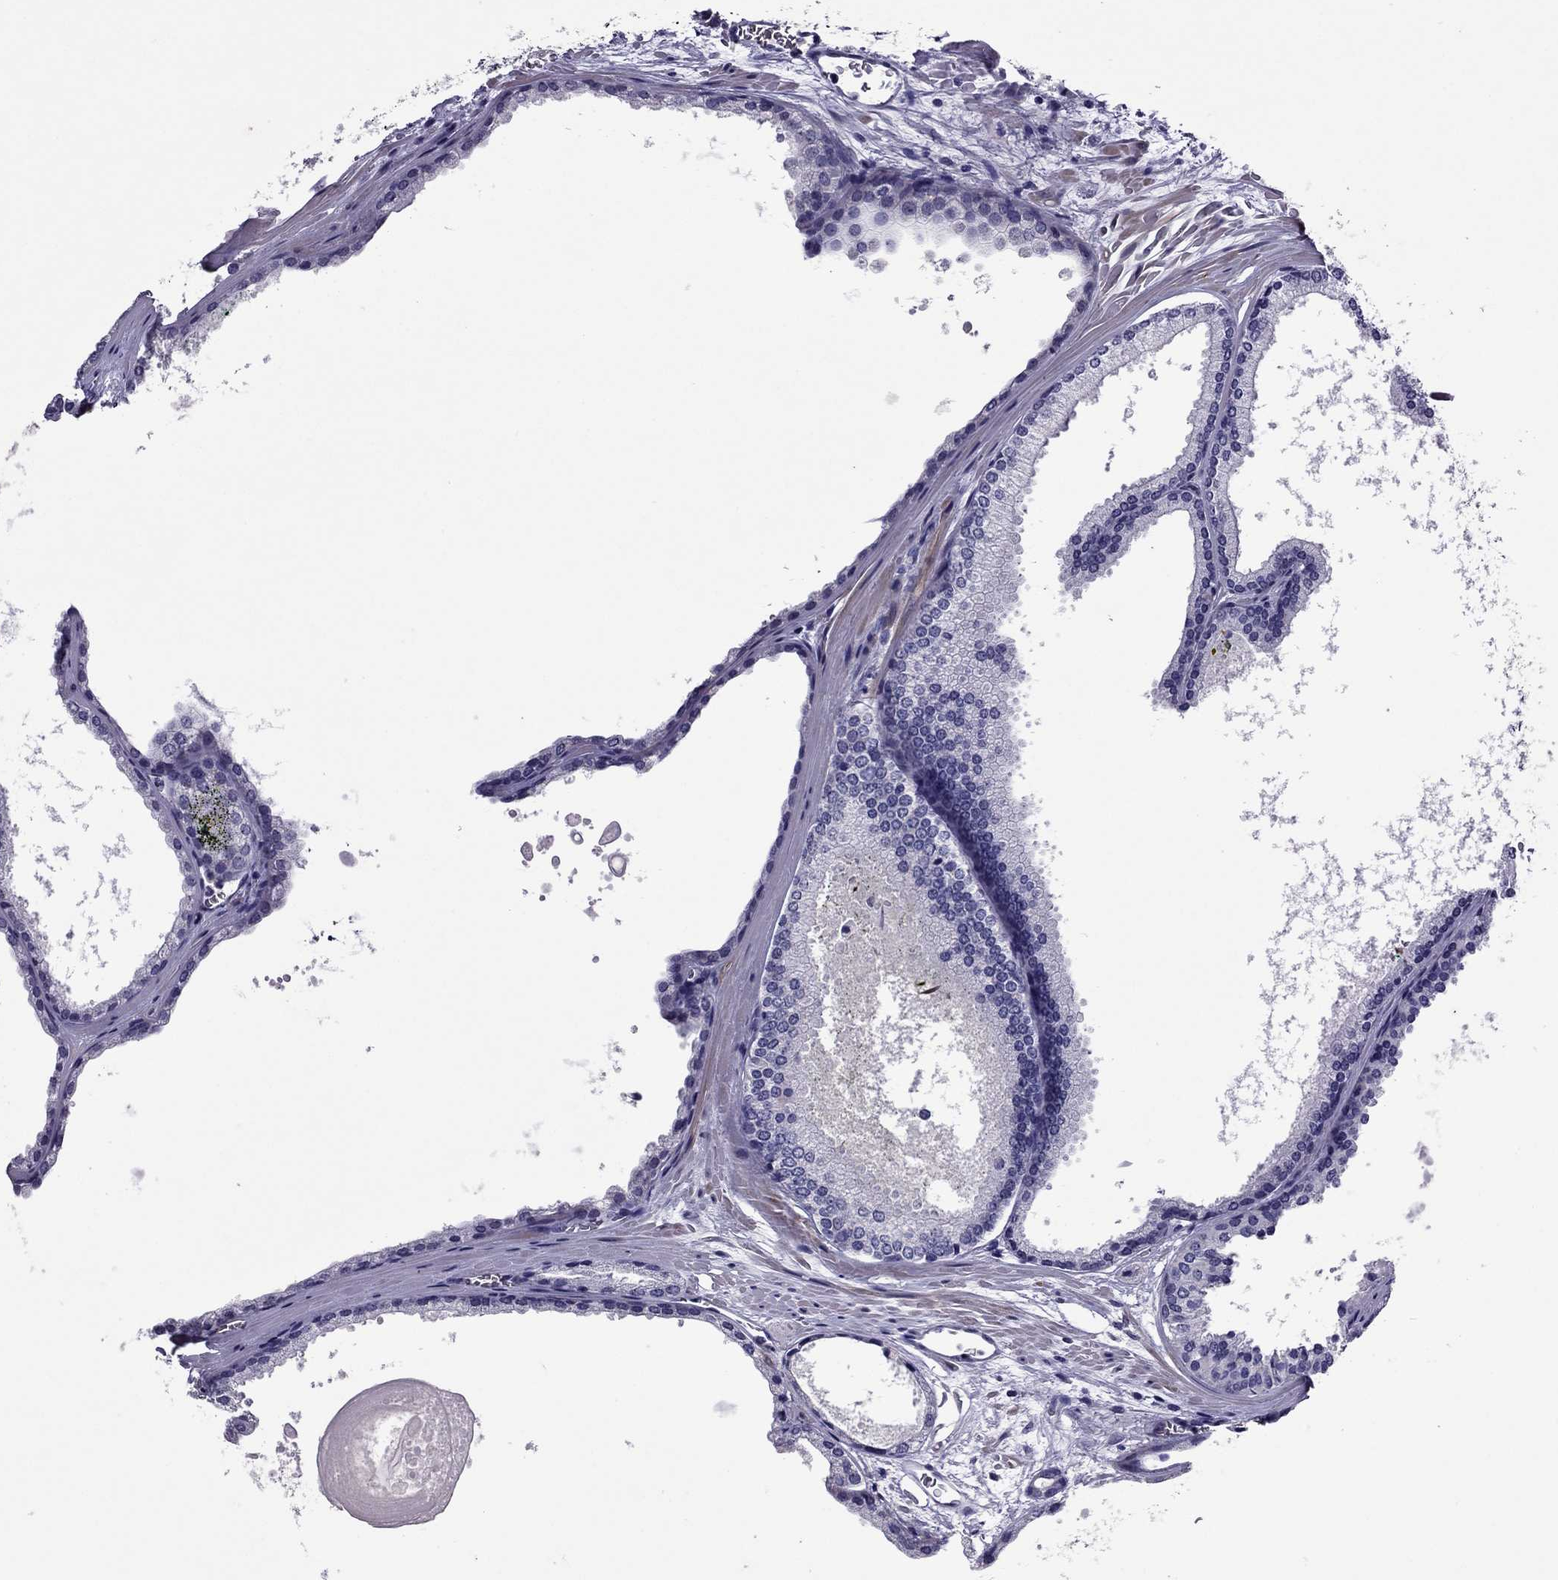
{"staining": {"intensity": "negative", "quantity": "none", "location": "none"}, "tissue": "prostate cancer", "cell_type": "Tumor cells", "image_type": "cancer", "snomed": [{"axis": "morphology", "description": "Adenocarcinoma, Low grade"}, {"axis": "topography", "description": "Prostate"}], "caption": "Photomicrograph shows no protein positivity in tumor cells of adenocarcinoma (low-grade) (prostate) tissue. (DAB (3,3'-diaminobenzidine) immunohistochemistry, high magnification).", "gene": "SLC16A8", "patient": {"sex": "male", "age": 56}}